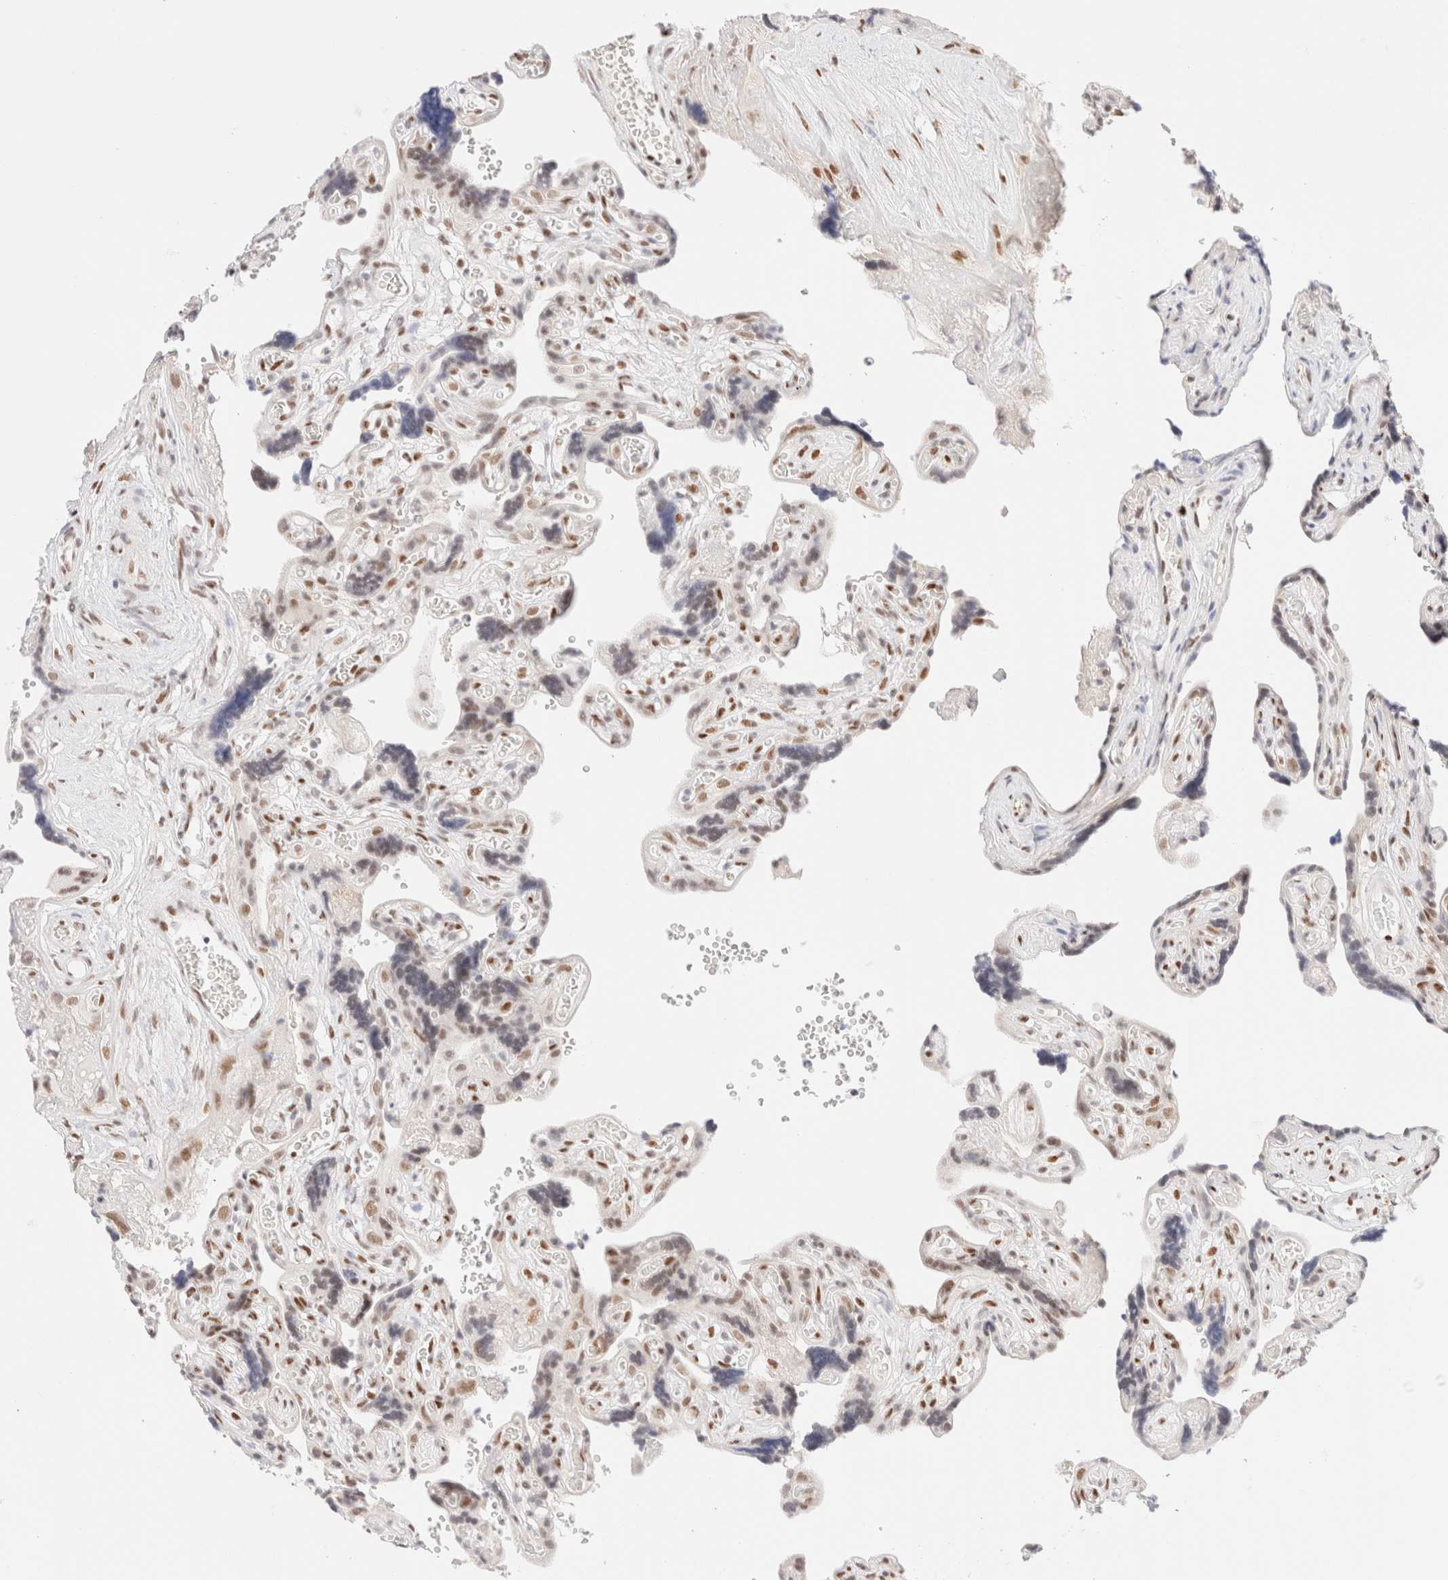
{"staining": {"intensity": "moderate", "quantity": "25%-75%", "location": "nuclear"}, "tissue": "placenta", "cell_type": "Trophoblastic cells", "image_type": "normal", "snomed": [{"axis": "morphology", "description": "Normal tissue, NOS"}, {"axis": "topography", "description": "Placenta"}], "caption": "Immunohistochemical staining of normal human placenta exhibits moderate nuclear protein staining in about 25%-75% of trophoblastic cells. (Stains: DAB in brown, nuclei in blue, Microscopy: brightfield microscopy at high magnification).", "gene": "CIC", "patient": {"sex": "female", "age": 30}}